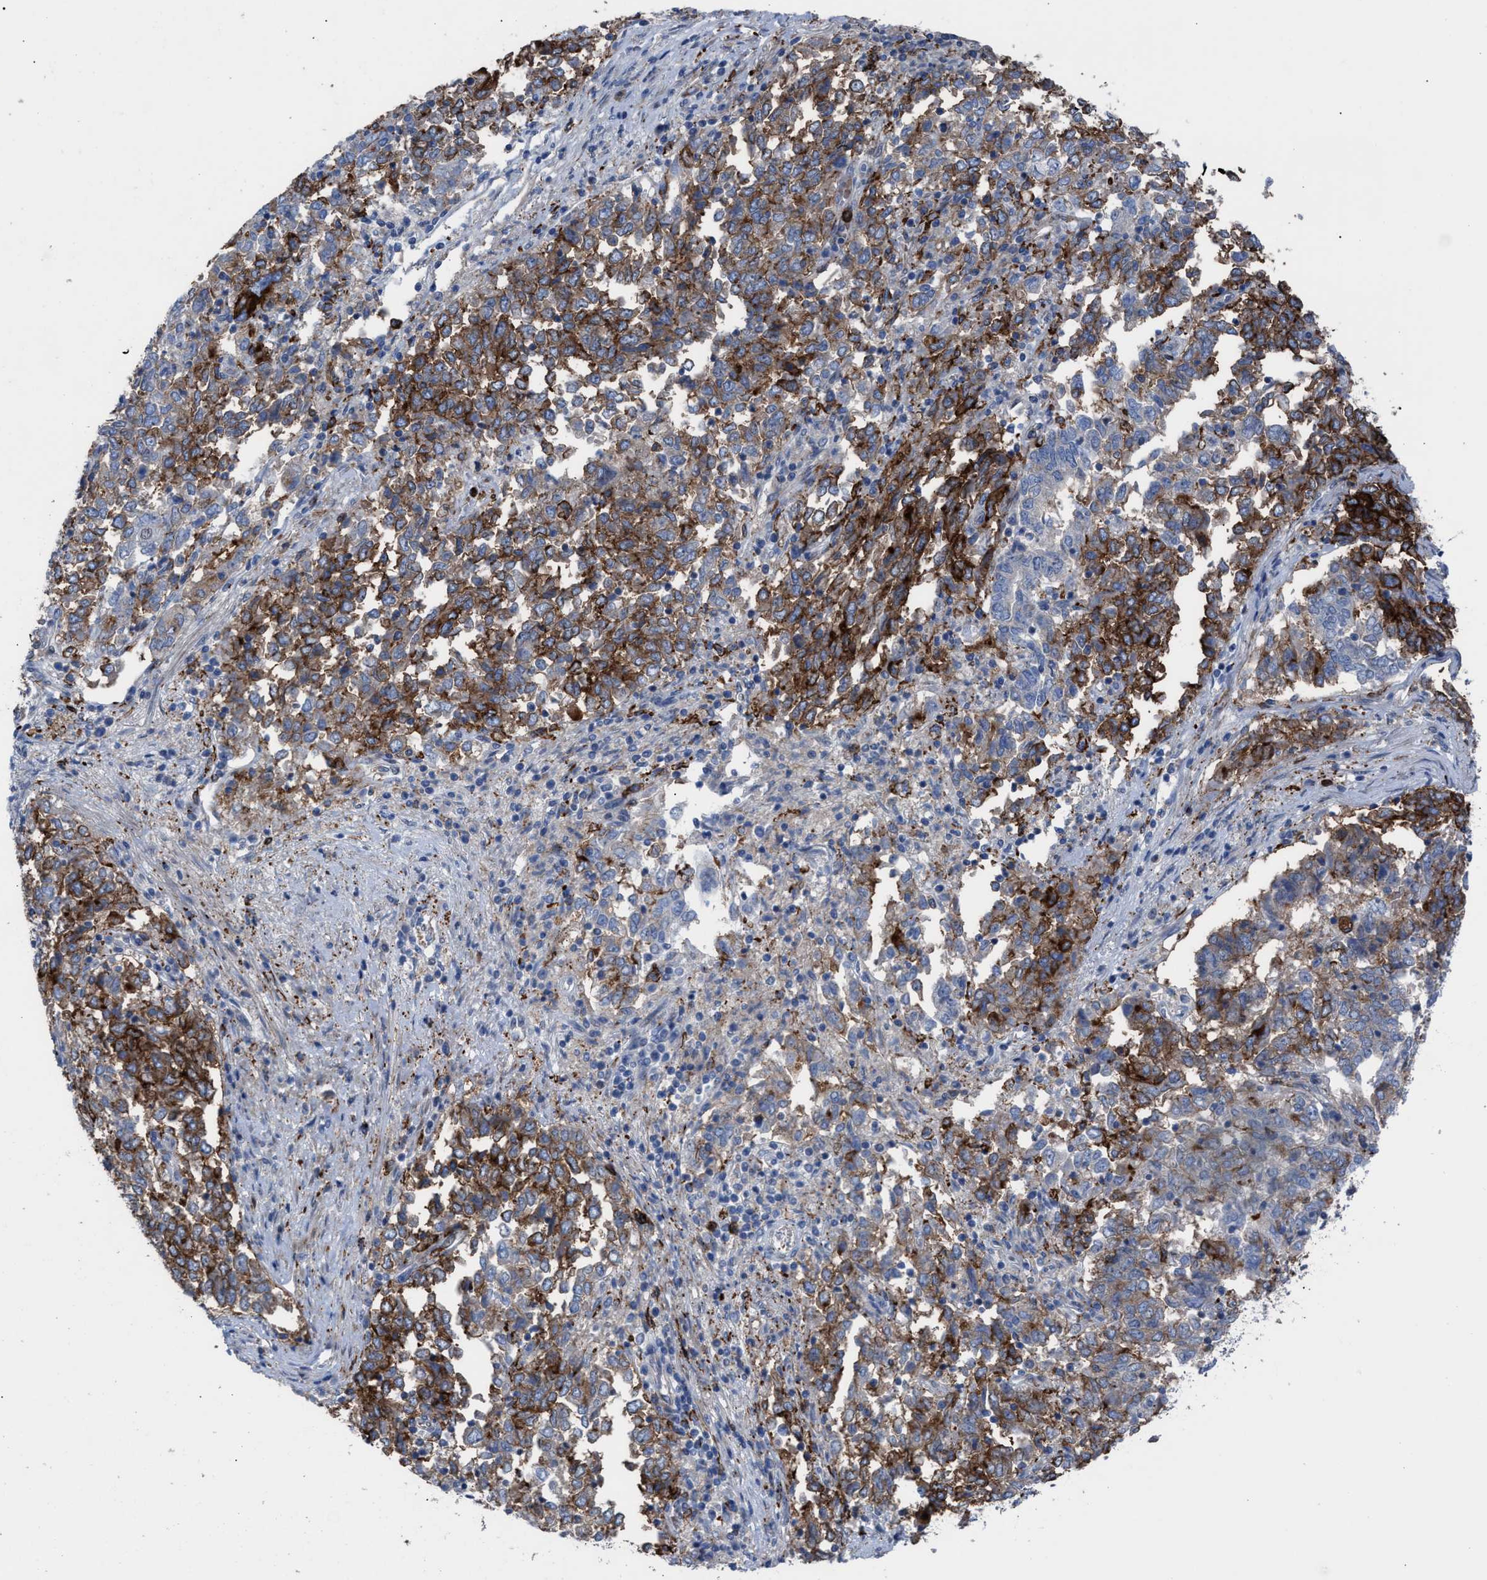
{"staining": {"intensity": "strong", "quantity": "25%-75%", "location": "cytoplasmic/membranous"}, "tissue": "endometrial cancer", "cell_type": "Tumor cells", "image_type": "cancer", "snomed": [{"axis": "morphology", "description": "Adenocarcinoma, NOS"}, {"axis": "topography", "description": "Endometrium"}], "caption": "About 25%-75% of tumor cells in endometrial adenocarcinoma display strong cytoplasmic/membranous protein expression as visualized by brown immunohistochemical staining.", "gene": "SLC47A1", "patient": {"sex": "female", "age": 80}}